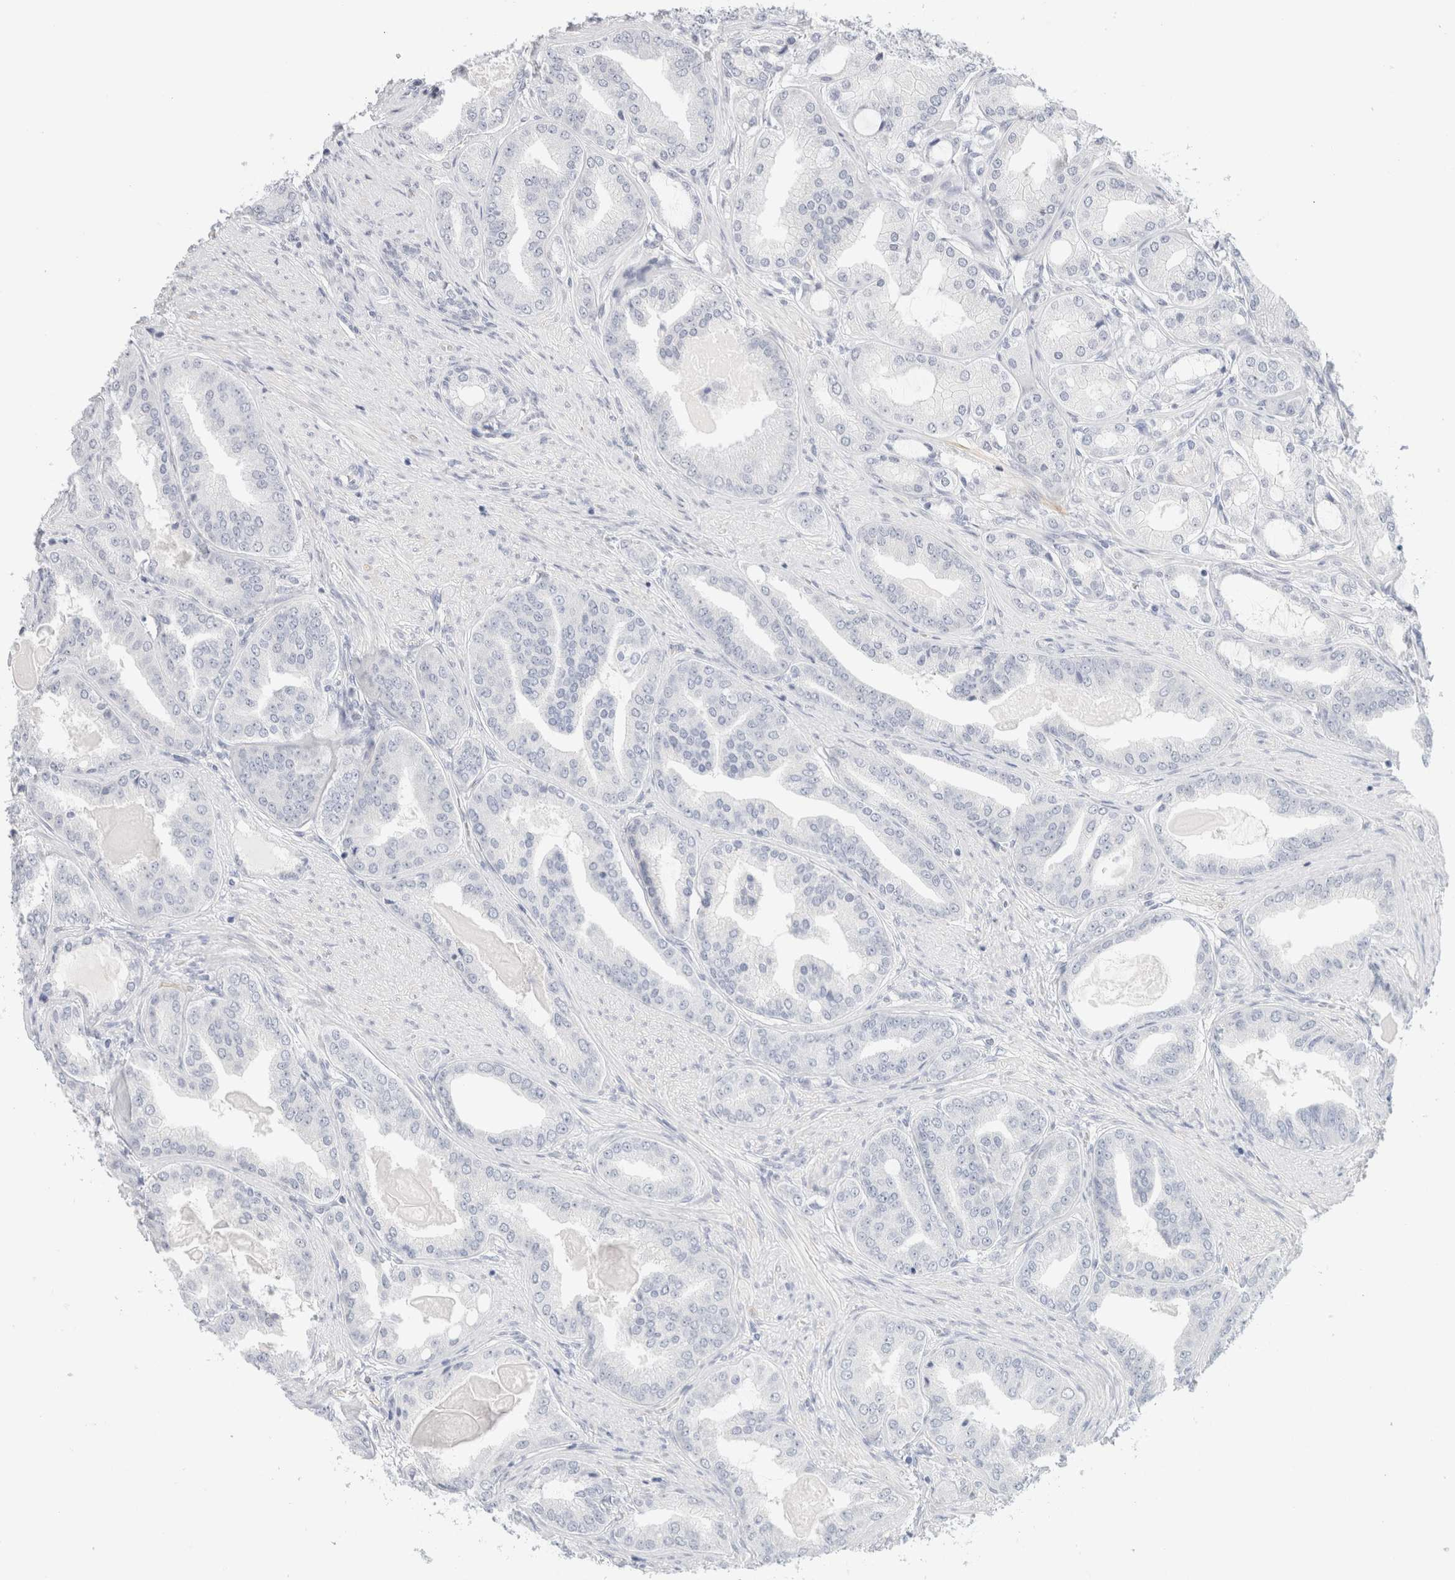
{"staining": {"intensity": "negative", "quantity": "none", "location": "none"}, "tissue": "prostate cancer", "cell_type": "Tumor cells", "image_type": "cancer", "snomed": [{"axis": "morphology", "description": "Adenocarcinoma, High grade"}, {"axis": "topography", "description": "Prostate"}], "caption": "Prostate cancer (high-grade adenocarcinoma) was stained to show a protein in brown. There is no significant positivity in tumor cells.", "gene": "RTN4", "patient": {"sex": "male", "age": 60}}